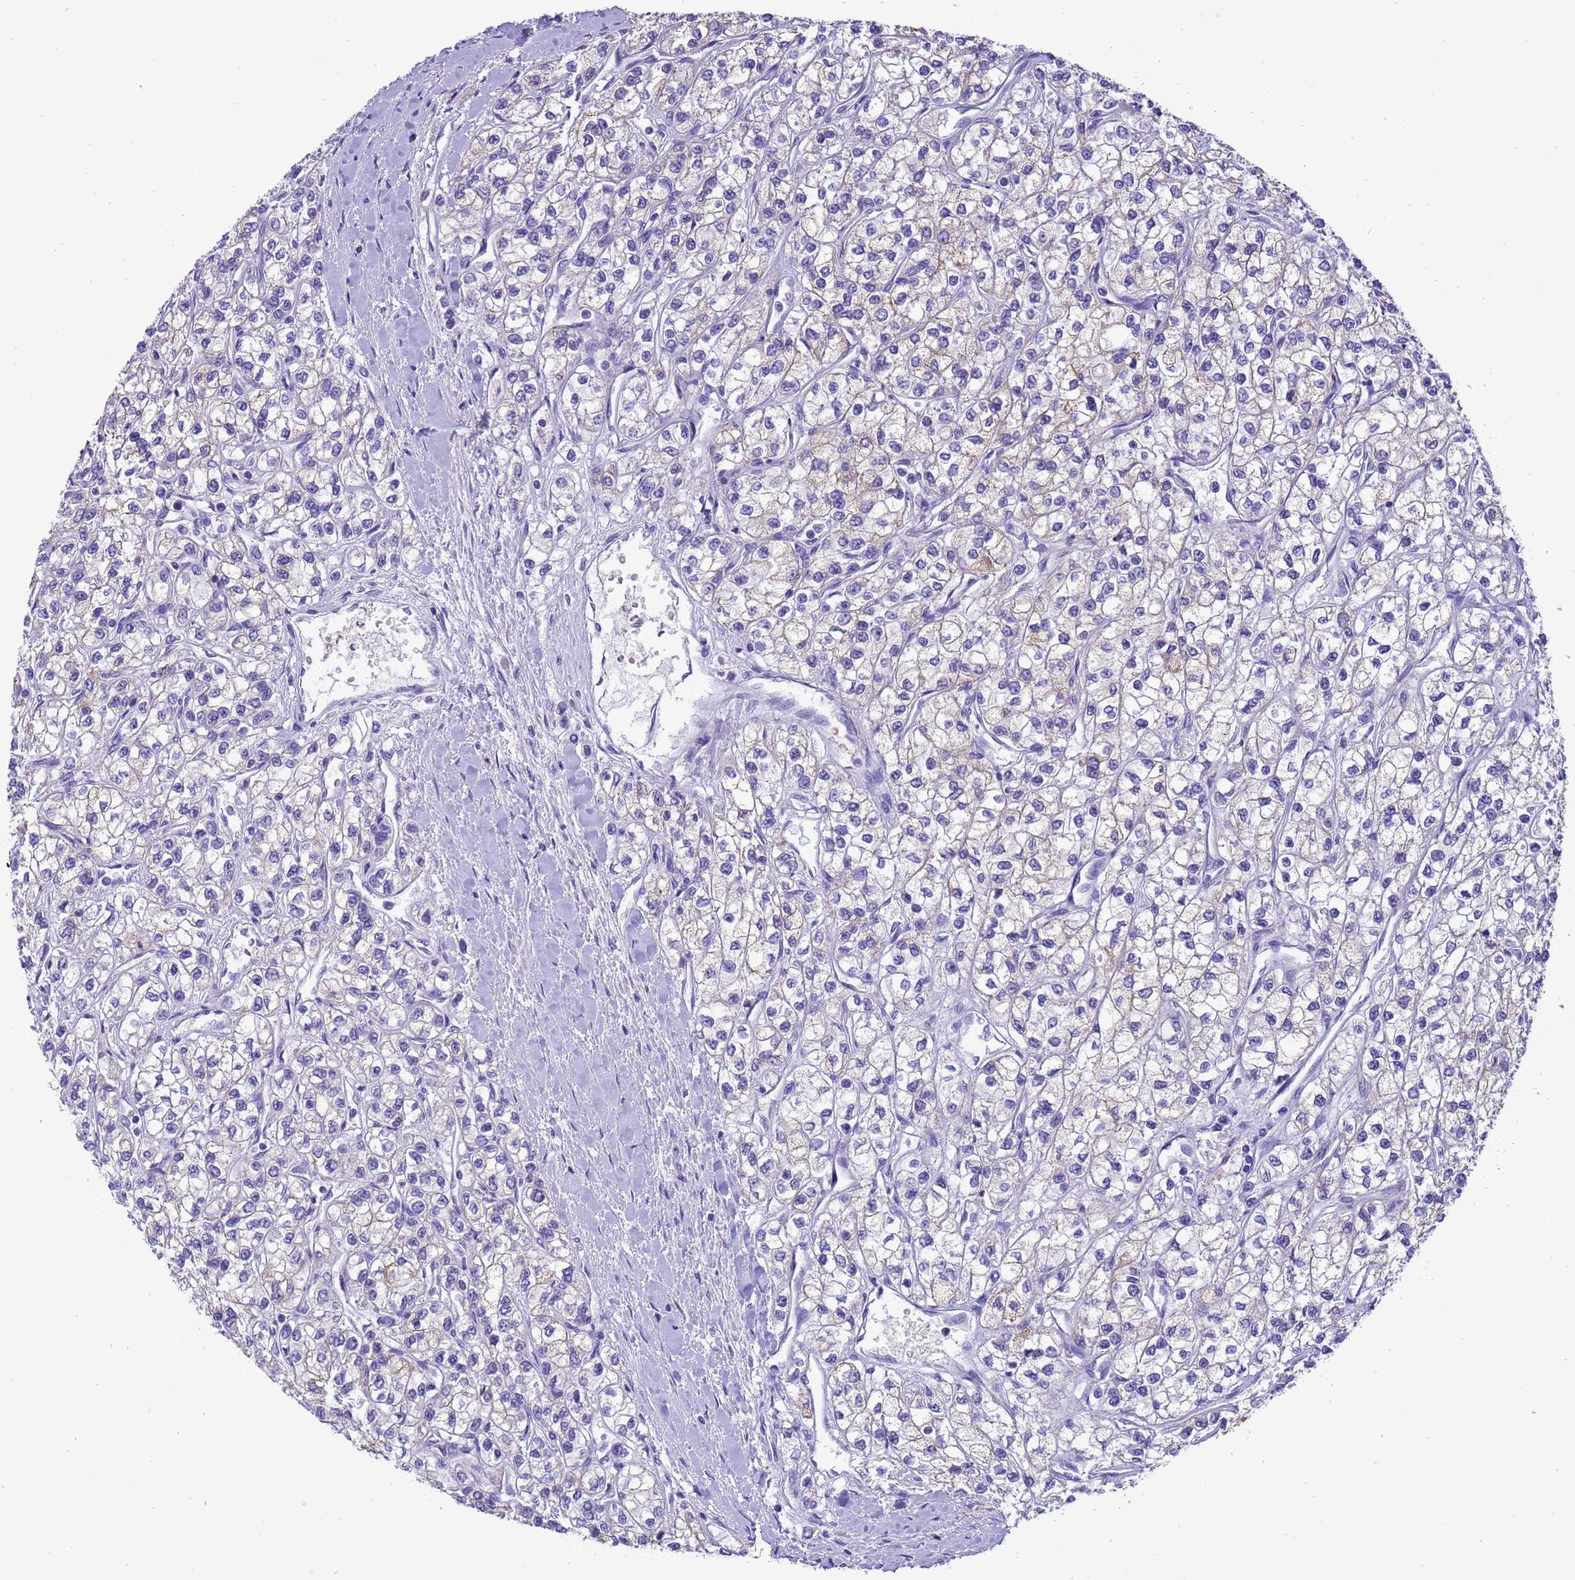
{"staining": {"intensity": "negative", "quantity": "none", "location": "none"}, "tissue": "renal cancer", "cell_type": "Tumor cells", "image_type": "cancer", "snomed": [{"axis": "morphology", "description": "Adenocarcinoma, NOS"}, {"axis": "topography", "description": "Kidney"}], "caption": "A photomicrograph of adenocarcinoma (renal) stained for a protein exhibits no brown staining in tumor cells. (DAB (3,3'-diaminobenzidine) immunohistochemistry (IHC) with hematoxylin counter stain).", "gene": "PIEZO2", "patient": {"sex": "male", "age": 80}}